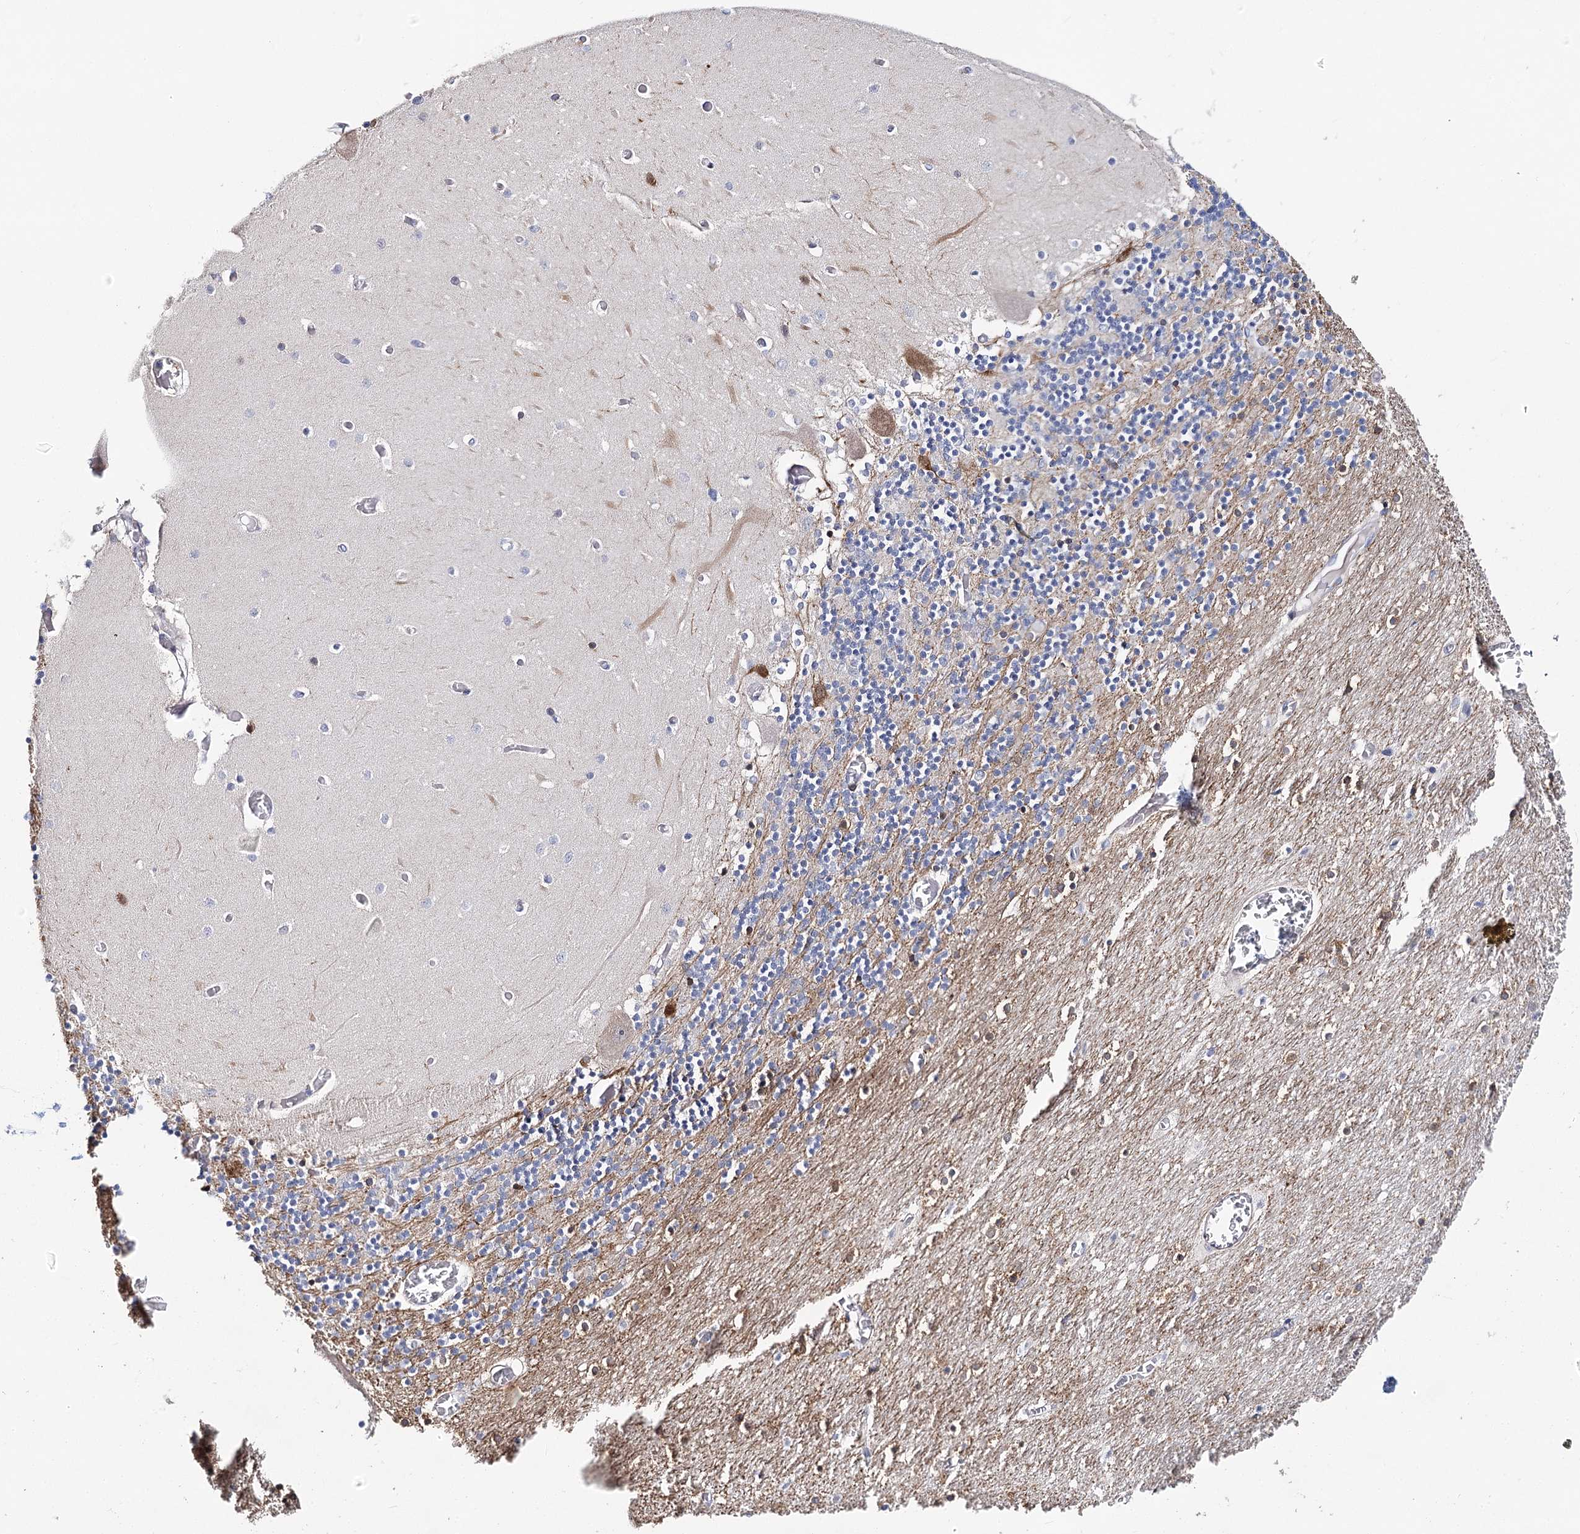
{"staining": {"intensity": "moderate", "quantity": "25%-75%", "location": "cytoplasmic/membranous"}, "tissue": "cerebellum", "cell_type": "Cells in granular layer", "image_type": "normal", "snomed": [{"axis": "morphology", "description": "Normal tissue, NOS"}, {"axis": "topography", "description": "Cerebellum"}], "caption": "Cerebellum stained for a protein (brown) shows moderate cytoplasmic/membranous positive positivity in approximately 25%-75% of cells in granular layer.", "gene": "TEX12", "patient": {"sex": "female", "age": 28}}